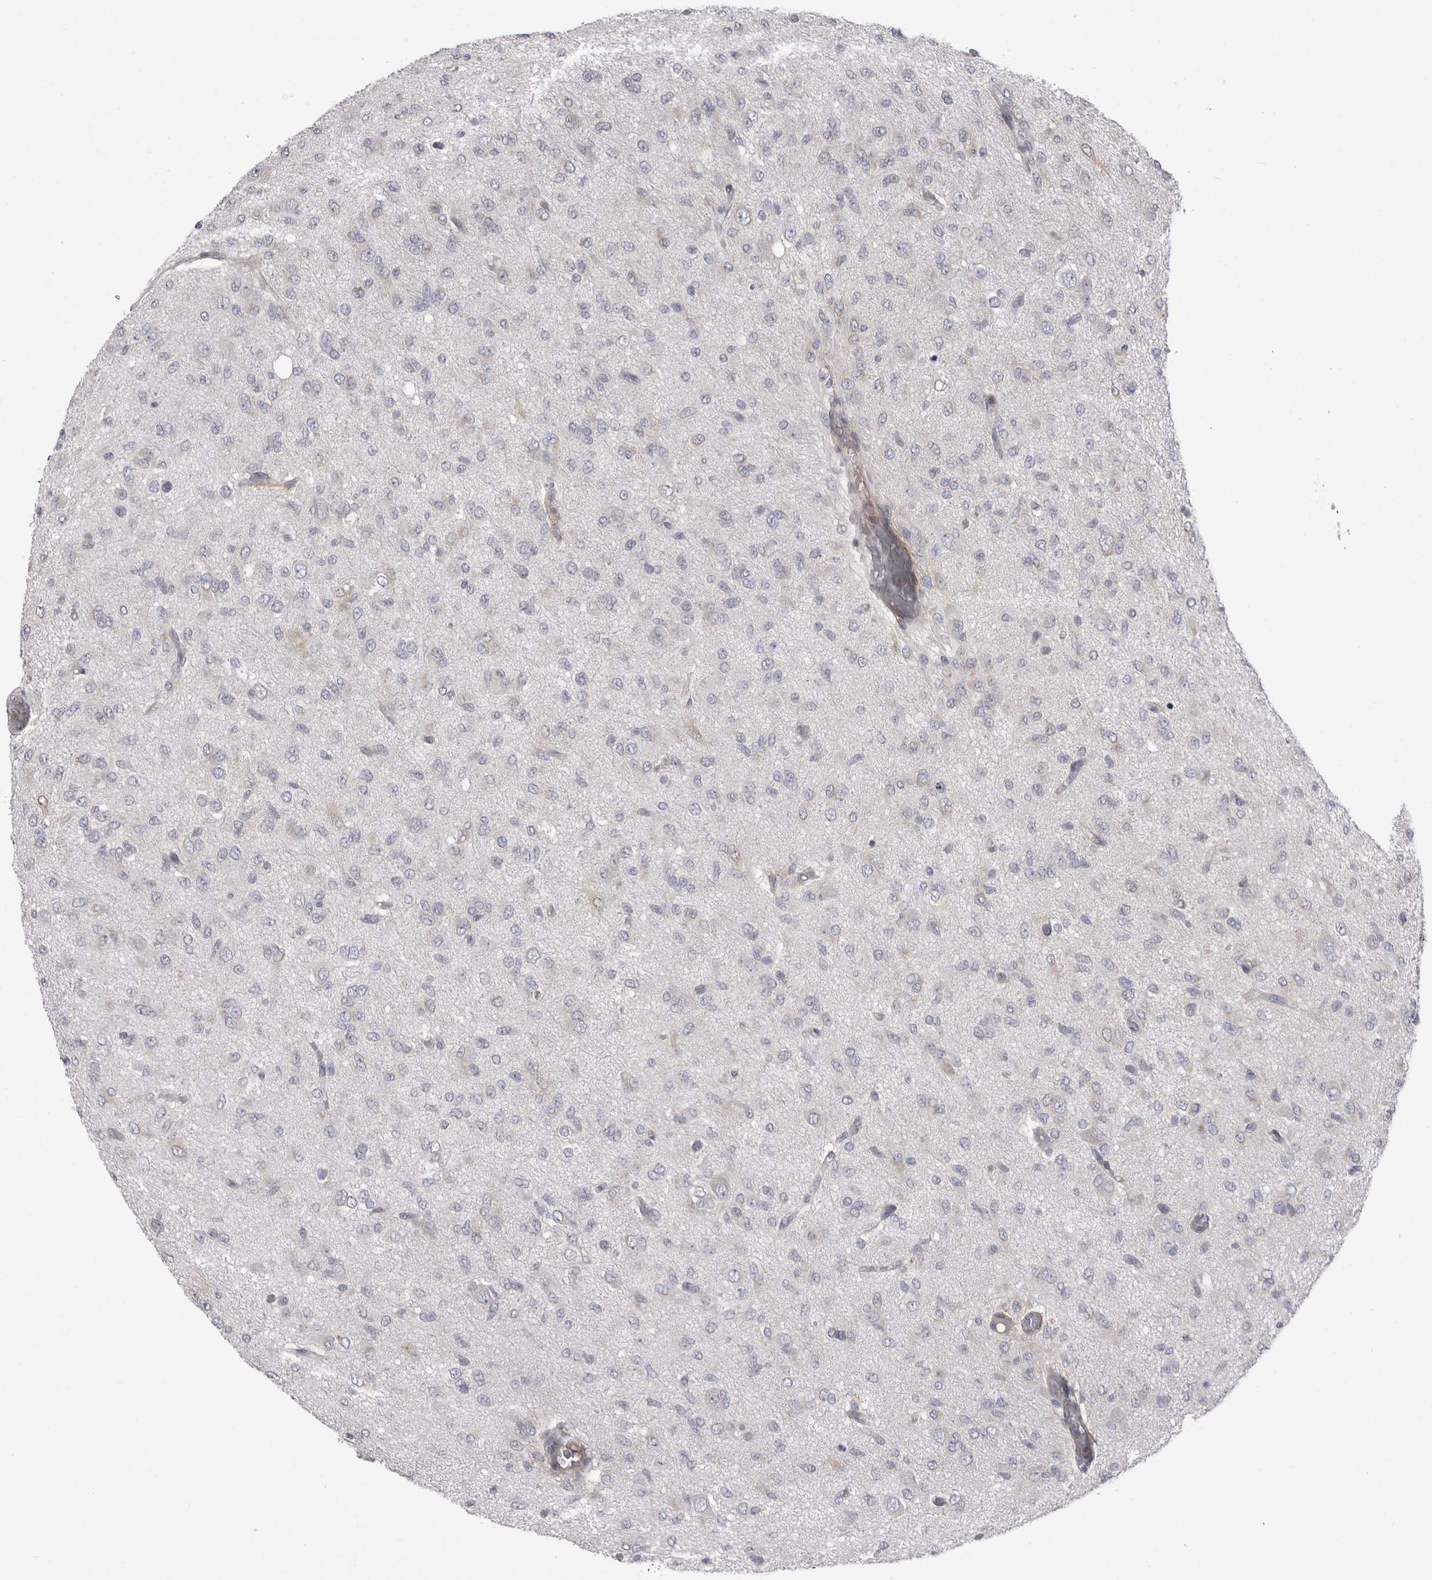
{"staining": {"intensity": "negative", "quantity": "none", "location": "none"}, "tissue": "glioma", "cell_type": "Tumor cells", "image_type": "cancer", "snomed": [{"axis": "morphology", "description": "Glioma, malignant, High grade"}, {"axis": "topography", "description": "Brain"}], "caption": "Malignant high-grade glioma stained for a protein using immunohistochemistry (IHC) exhibits no positivity tumor cells.", "gene": "CHIC2", "patient": {"sex": "female", "age": 59}}